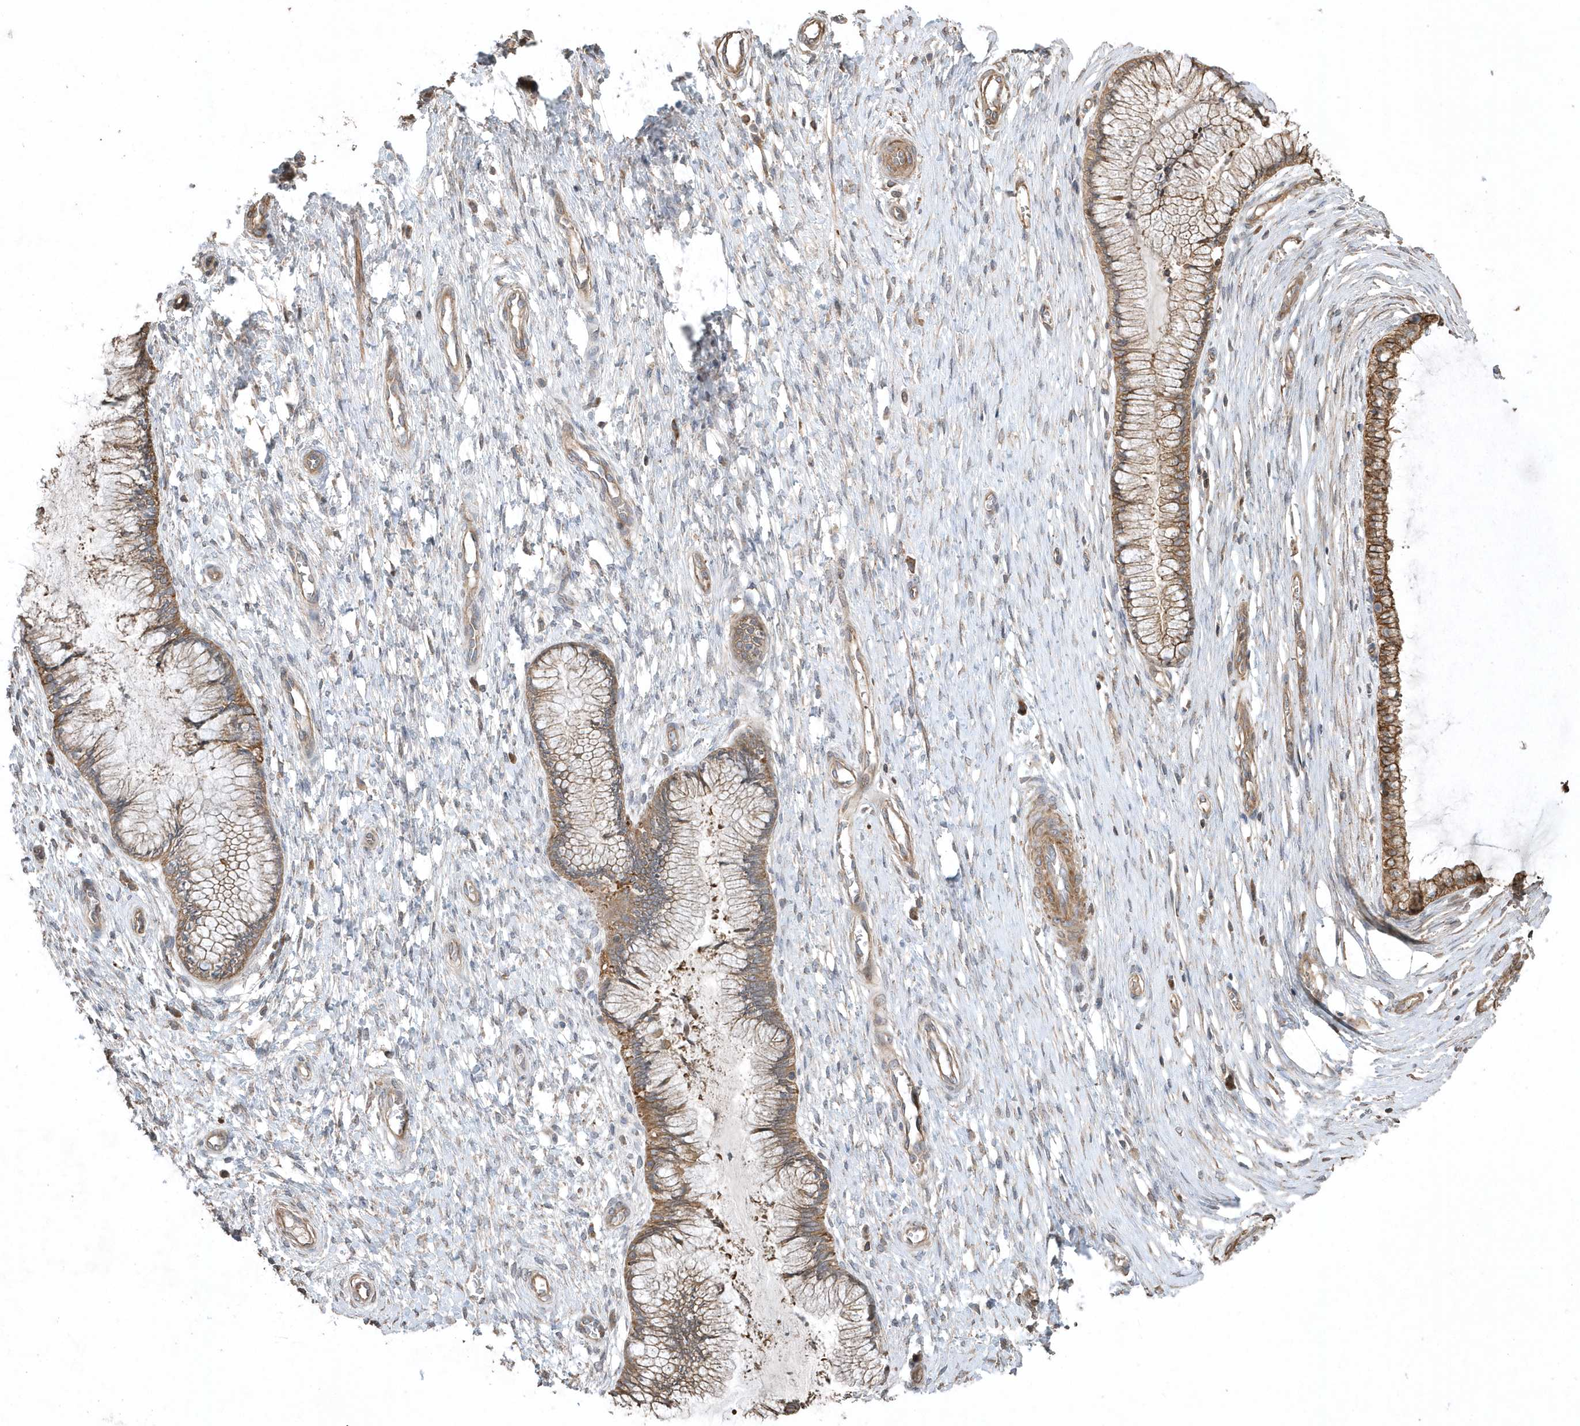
{"staining": {"intensity": "moderate", "quantity": "25%-75%", "location": "cytoplasmic/membranous"}, "tissue": "cervix", "cell_type": "Glandular cells", "image_type": "normal", "snomed": [{"axis": "morphology", "description": "Normal tissue, NOS"}, {"axis": "topography", "description": "Cervix"}], "caption": "The histopathology image shows immunohistochemical staining of normal cervix. There is moderate cytoplasmic/membranous staining is identified in about 25%-75% of glandular cells. Using DAB (brown) and hematoxylin (blue) stains, captured at high magnification using brightfield microscopy.", "gene": "SENP8", "patient": {"sex": "female", "age": 55}}